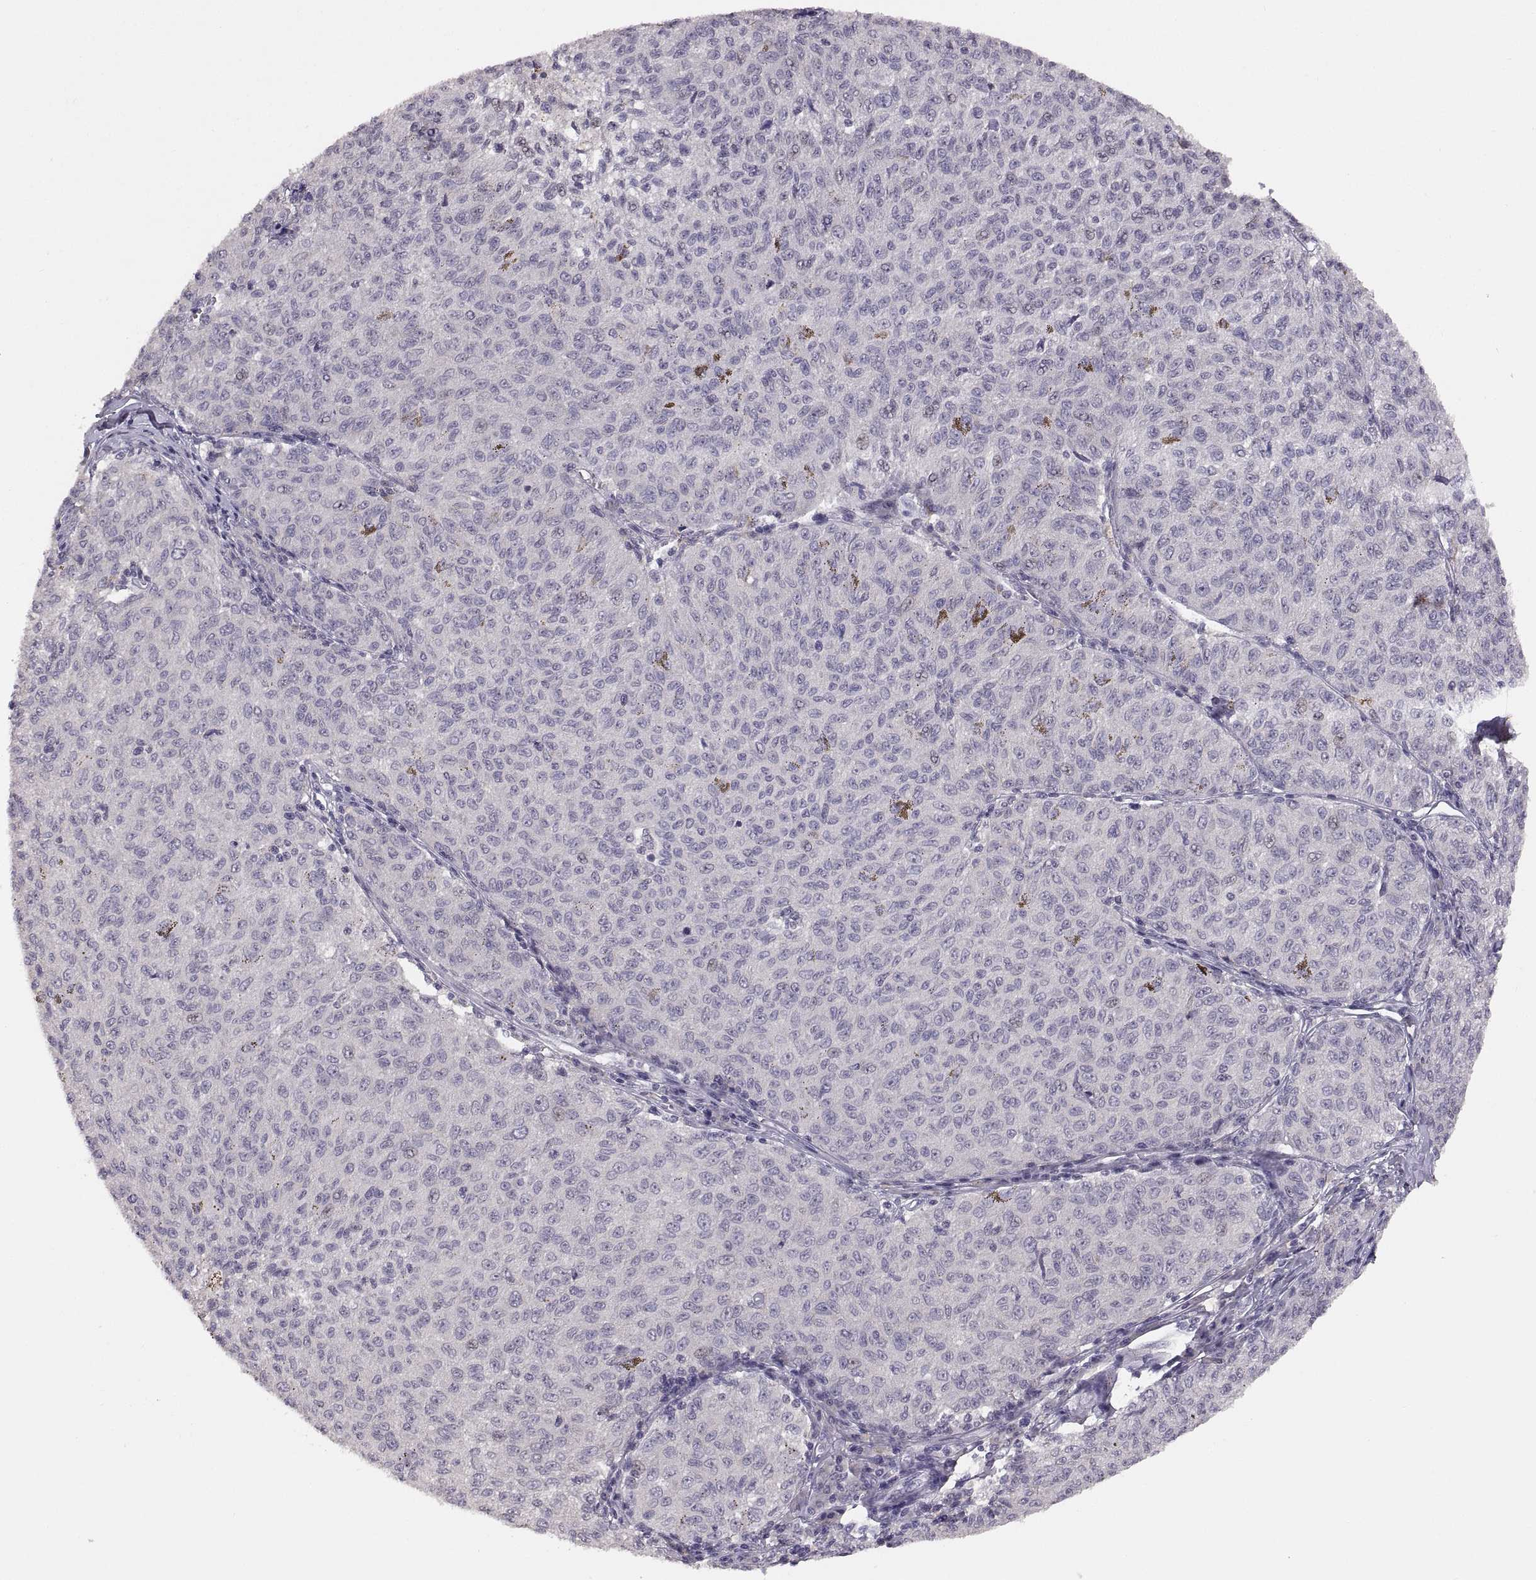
{"staining": {"intensity": "negative", "quantity": "none", "location": "none"}, "tissue": "melanoma", "cell_type": "Tumor cells", "image_type": "cancer", "snomed": [{"axis": "morphology", "description": "Malignant melanoma, NOS"}, {"axis": "topography", "description": "Skin"}], "caption": "Immunohistochemical staining of human malignant melanoma demonstrates no significant positivity in tumor cells.", "gene": "CDH2", "patient": {"sex": "female", "age": 72}}